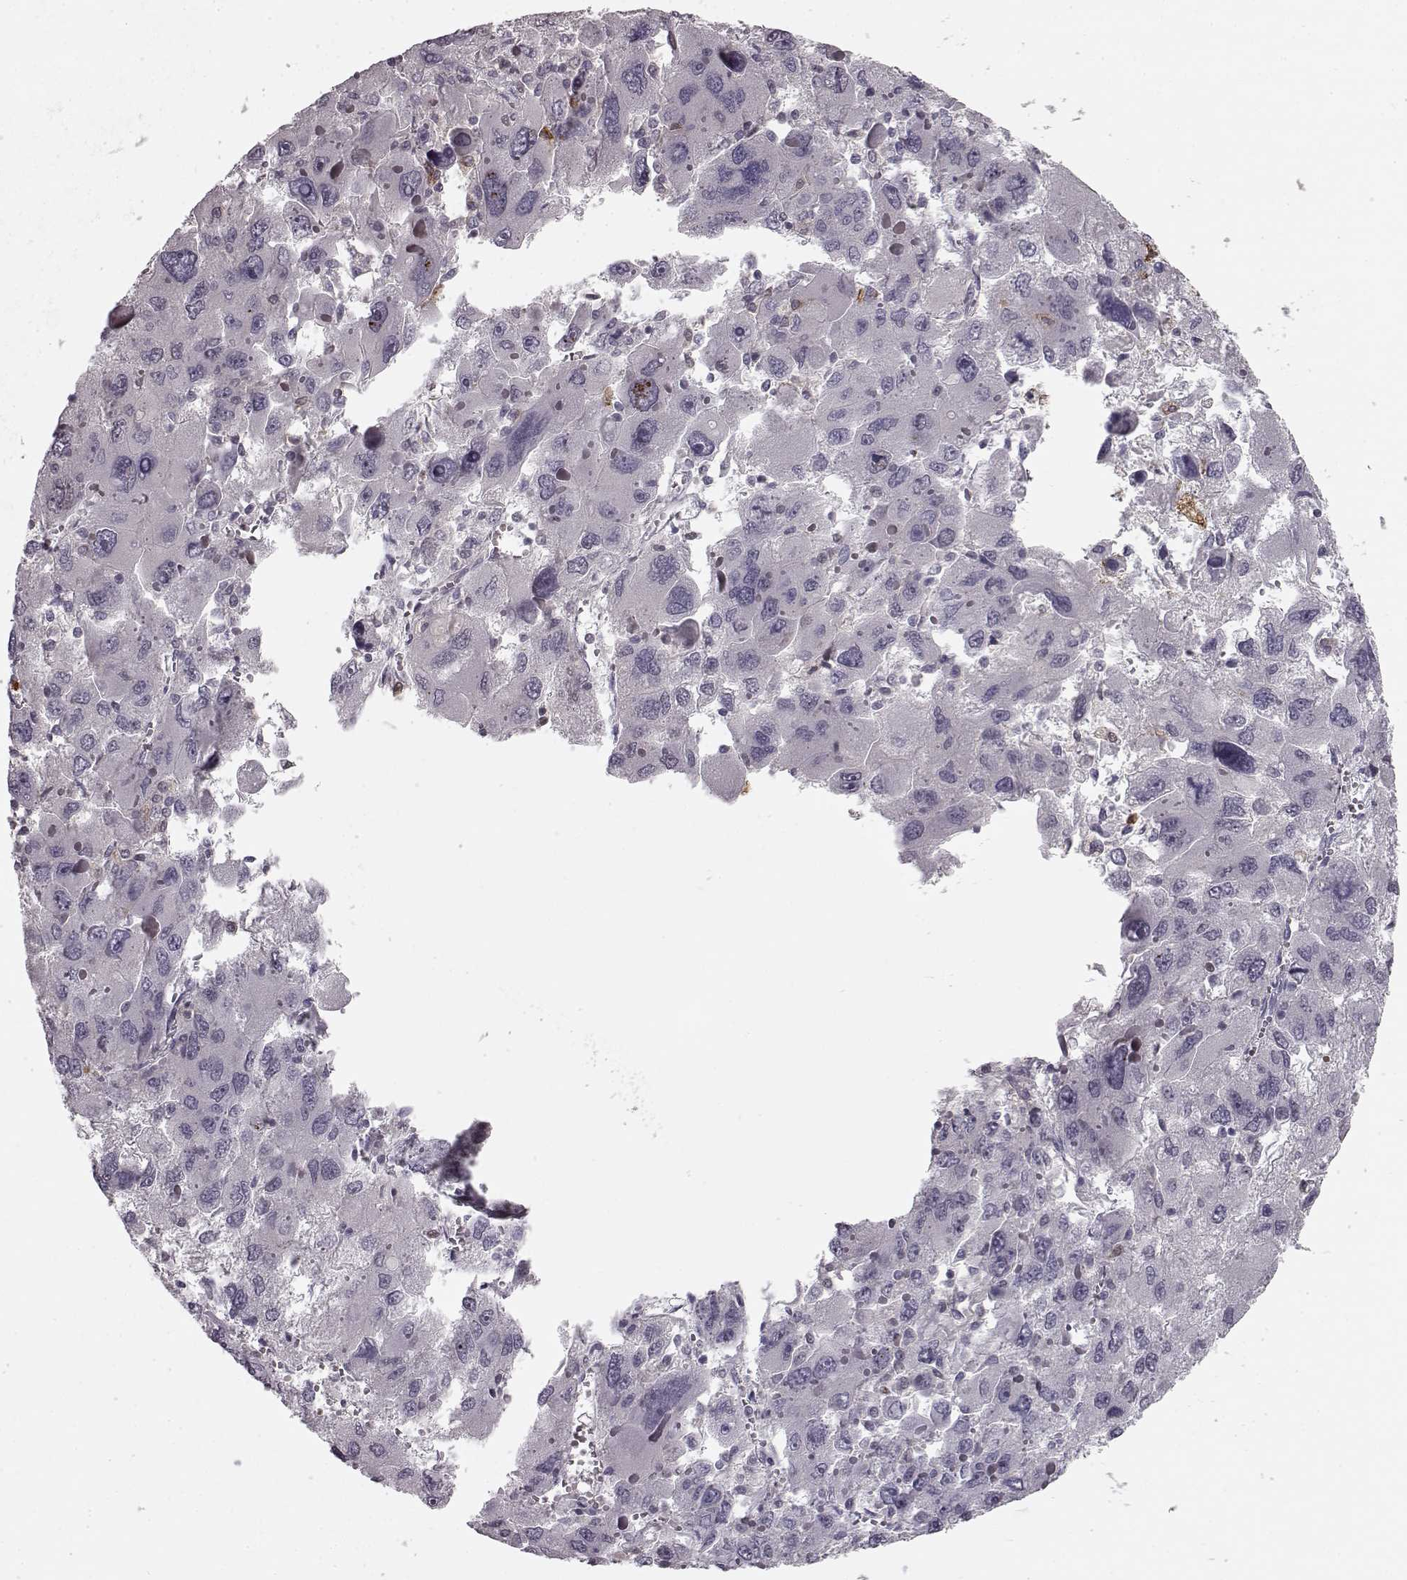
{"staining": {"intensity": "negative", "quantity": "none", "location": "none"}, "tissue": "liver cancer", "cell_type": "Tumor cells", "image_type": "cancer", "snomed": [{"axis": "morphology", "description": "Carcinoma, Hepatocellular, NOS"}, {"axis": "topography", "description": "Liver"}], "caption": "Immunohistochemical staining of human liver hepatocellular carcinoma demonstrates no significant expression in tumor cells. The staining was performed using DAB to visualize the protein expression in brown, while the nuclei were stained in blue with hematoxylin (Magnification: 20x).", "gene": "CHIT1", "patient": {"sex": "female", "age": 41}}